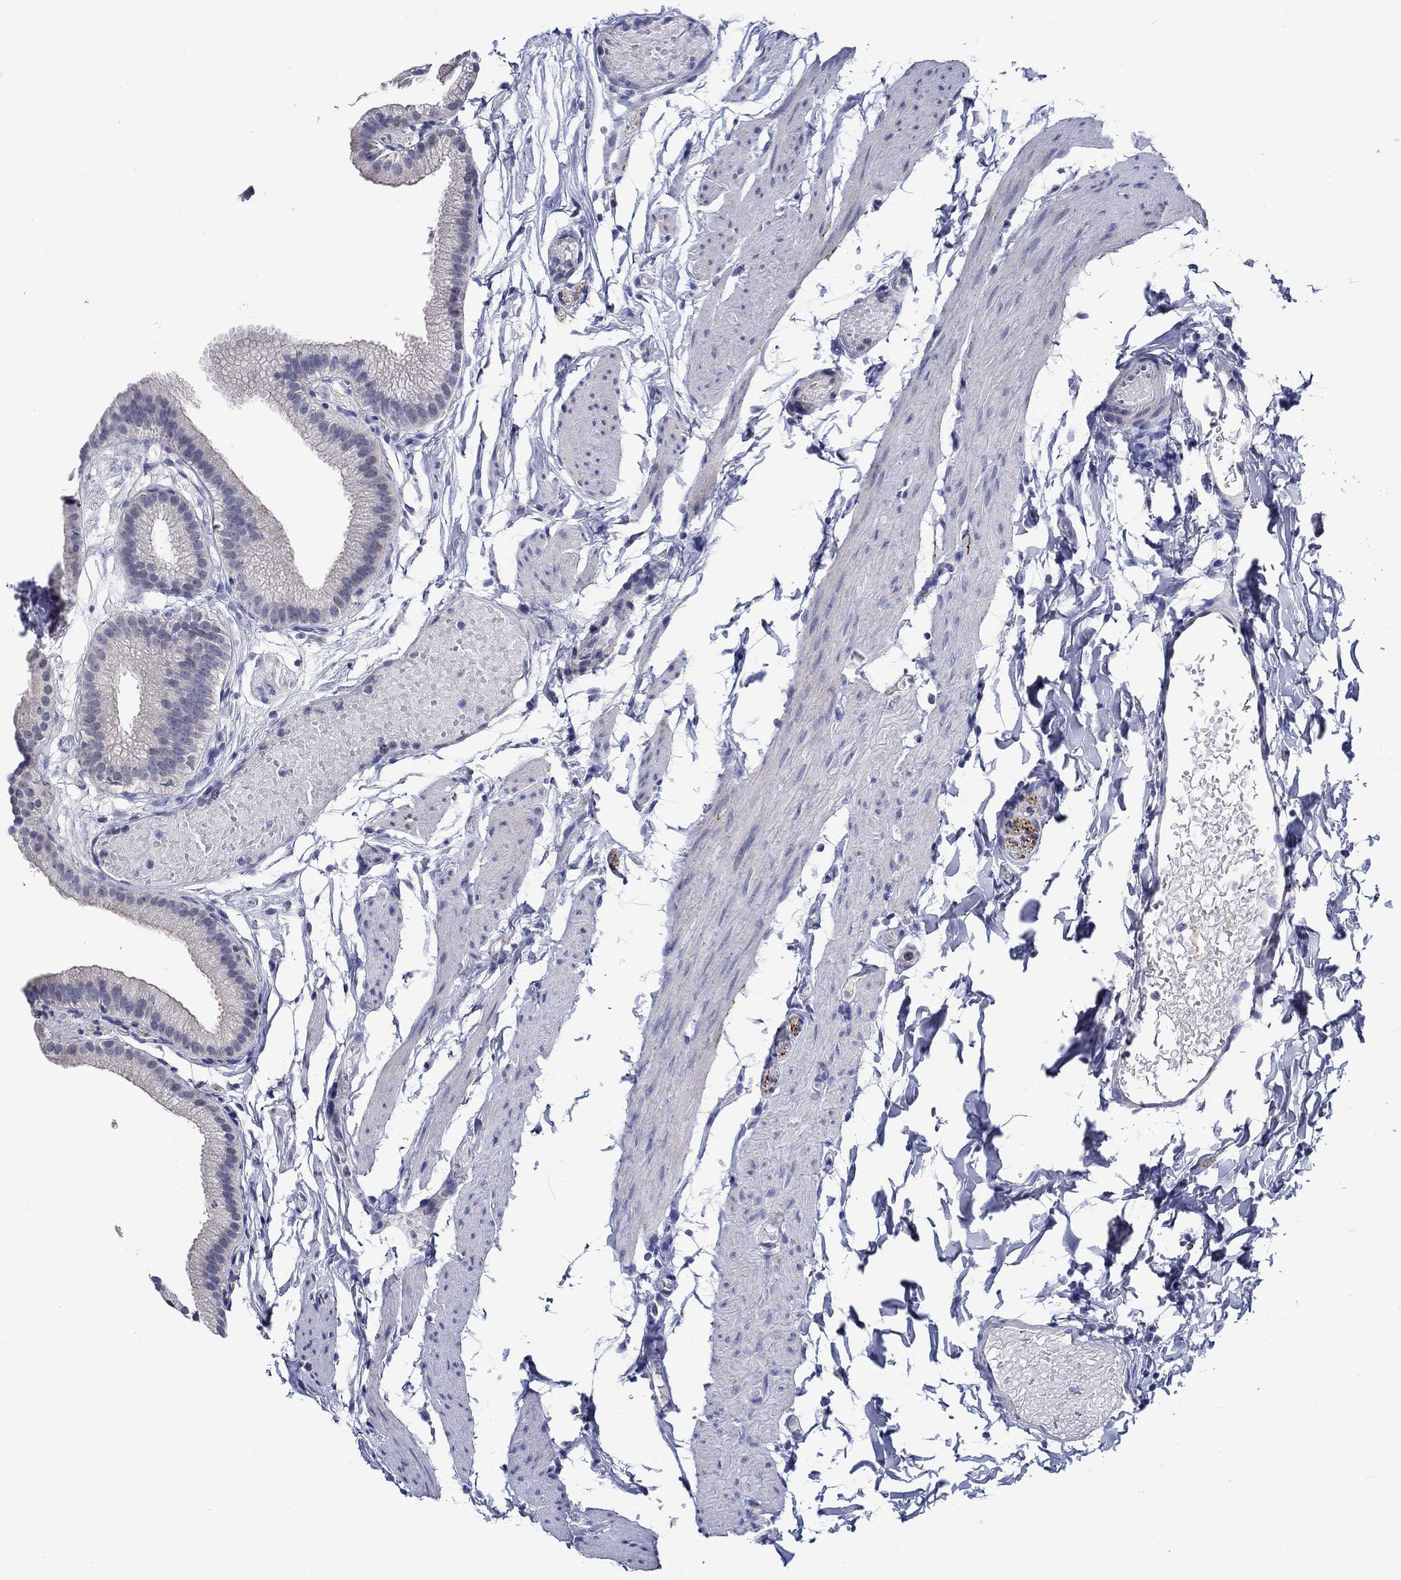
{"staining": {"intensity": "negative", "quantity": "none", "location": "none"}, "tissue": "gallbladder", "cell_type": "Glandular cells", "image_type": "normal", "snomed": [{"axis": "morphology", "description": "Normal tissue, NOS"}, {"axis": "topography", "description": "Gallbladder"}], "caption": "Immunohistochemistry (IHC) micrograph of benign human gallbladder stained for a protein (brown), which reveals no staining in glandular cells. (IHC, brightfield microscopy, high magnification).", "gene": "MC2R", "patient": {"sex": "female", "age": 45}}